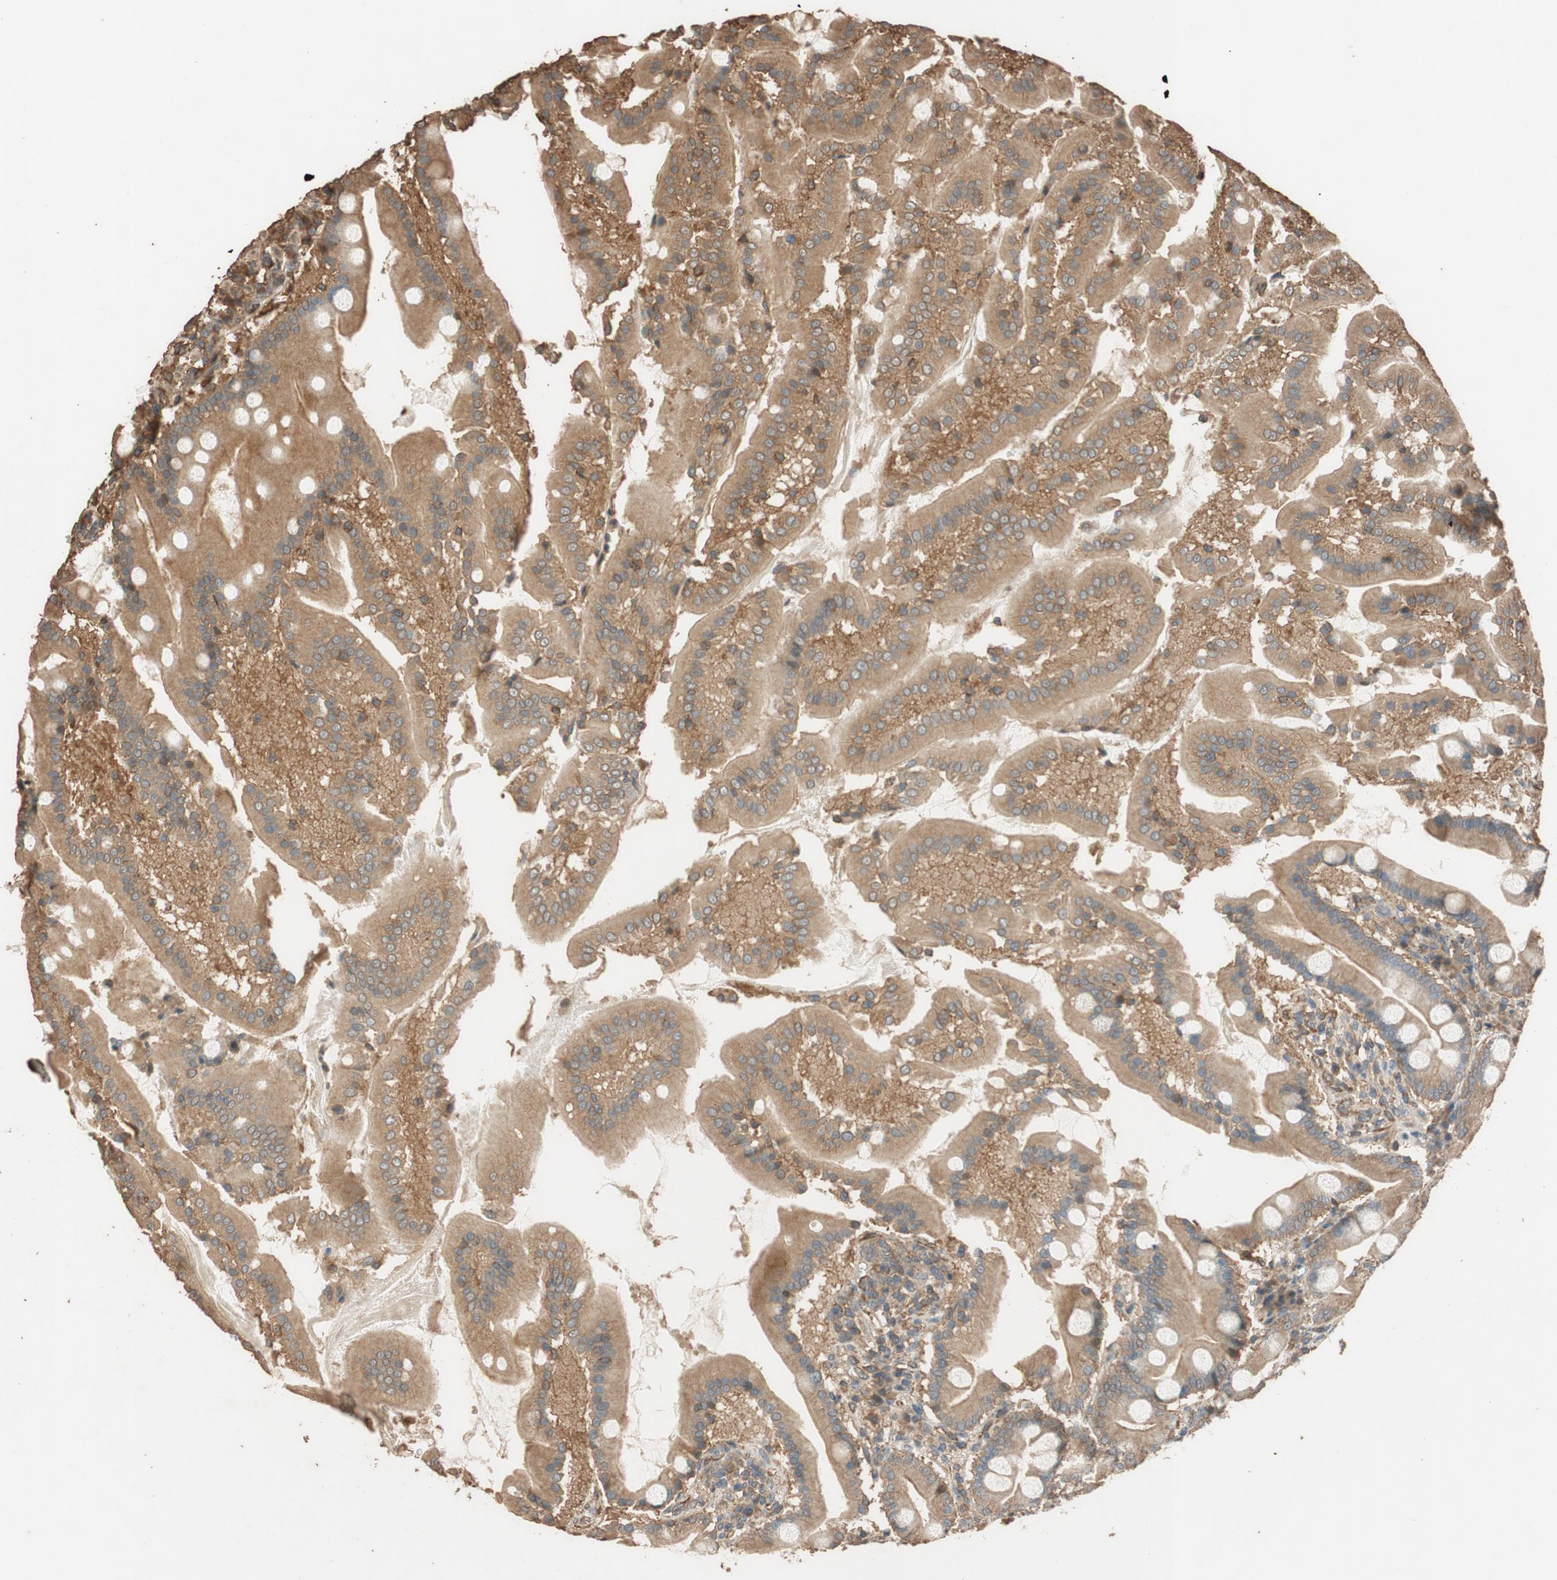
{"staining": {"intensity": "moderate", "quantity": ">75%", "location": "cytoplasmic/membranous"}, "tissue": "duodenum", "cell_type": "Glandular cells", "image_type": "normal", "snomed": [{"axis": "morphology", "description": "Normal tissue, NOS"}, {"axis": "topography", "description": "Duodenum"}], "caption": "This micrograph displays immunohistochemistry staining of normal duodenum, with medium moderate cytoplasmic/membranous expression in approximately >75% of glandular cells.", "gene": "MST1R", "patient": {"sex": "male", "age": 50}}